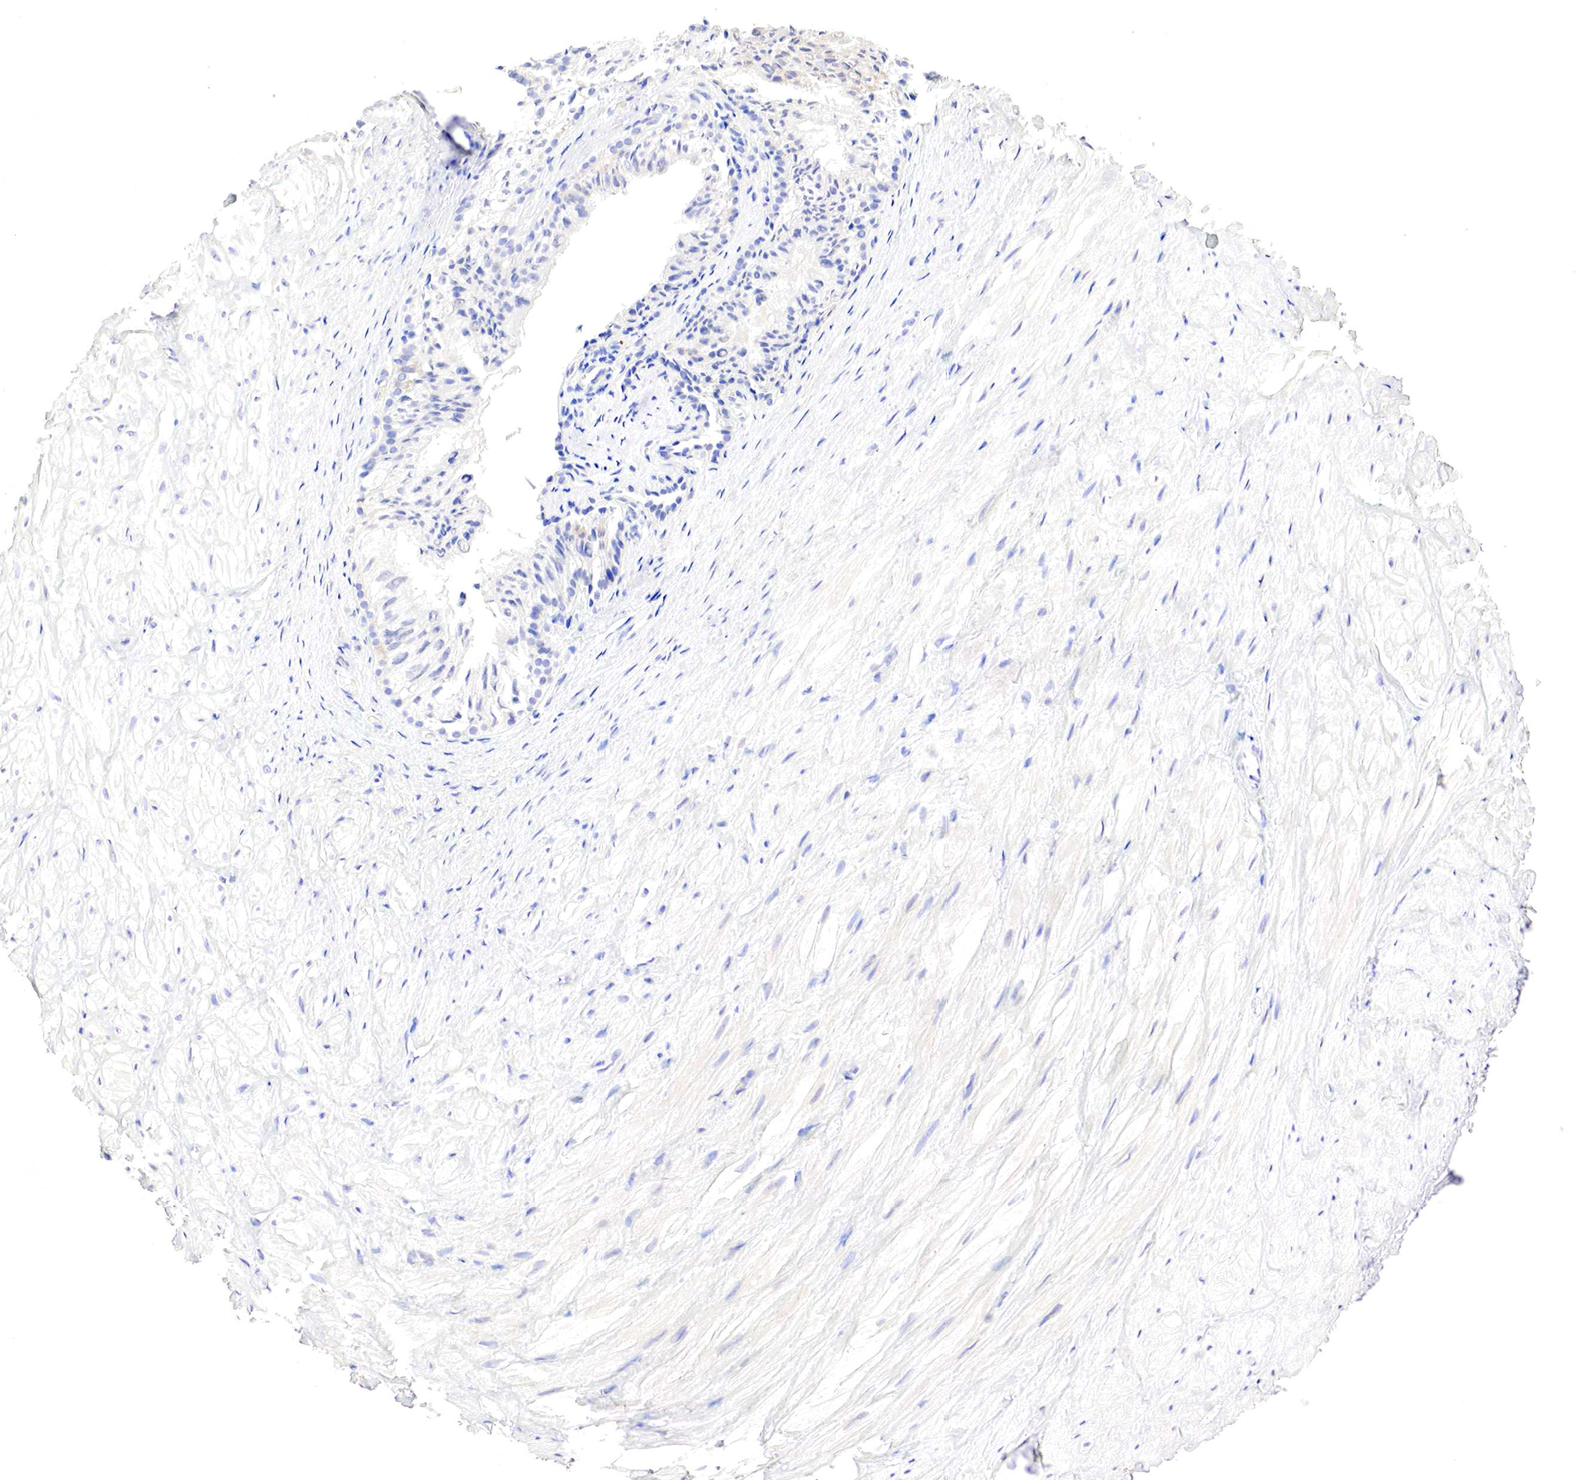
{"staining": {"intensity": "negative", "quantity": "none", "location": "none"}, "tissue": "epididymis", "cell_type": "Glandular cells", "image_type": "normal", "snomed": [{"axis": "morphology", "description": "Normal tissue, NOS"}, {"axis": "topography", "description": "Epididymis"}], "caption": "The photomicrograph demonstrates no significant expression in glandular cells of epididymis. (DAB immunohistochemistry (IHC) visualized using brightfield microscopy, high magnification).", "gene": "GATA1", "patient": {"sex": "male", "age": 37}}